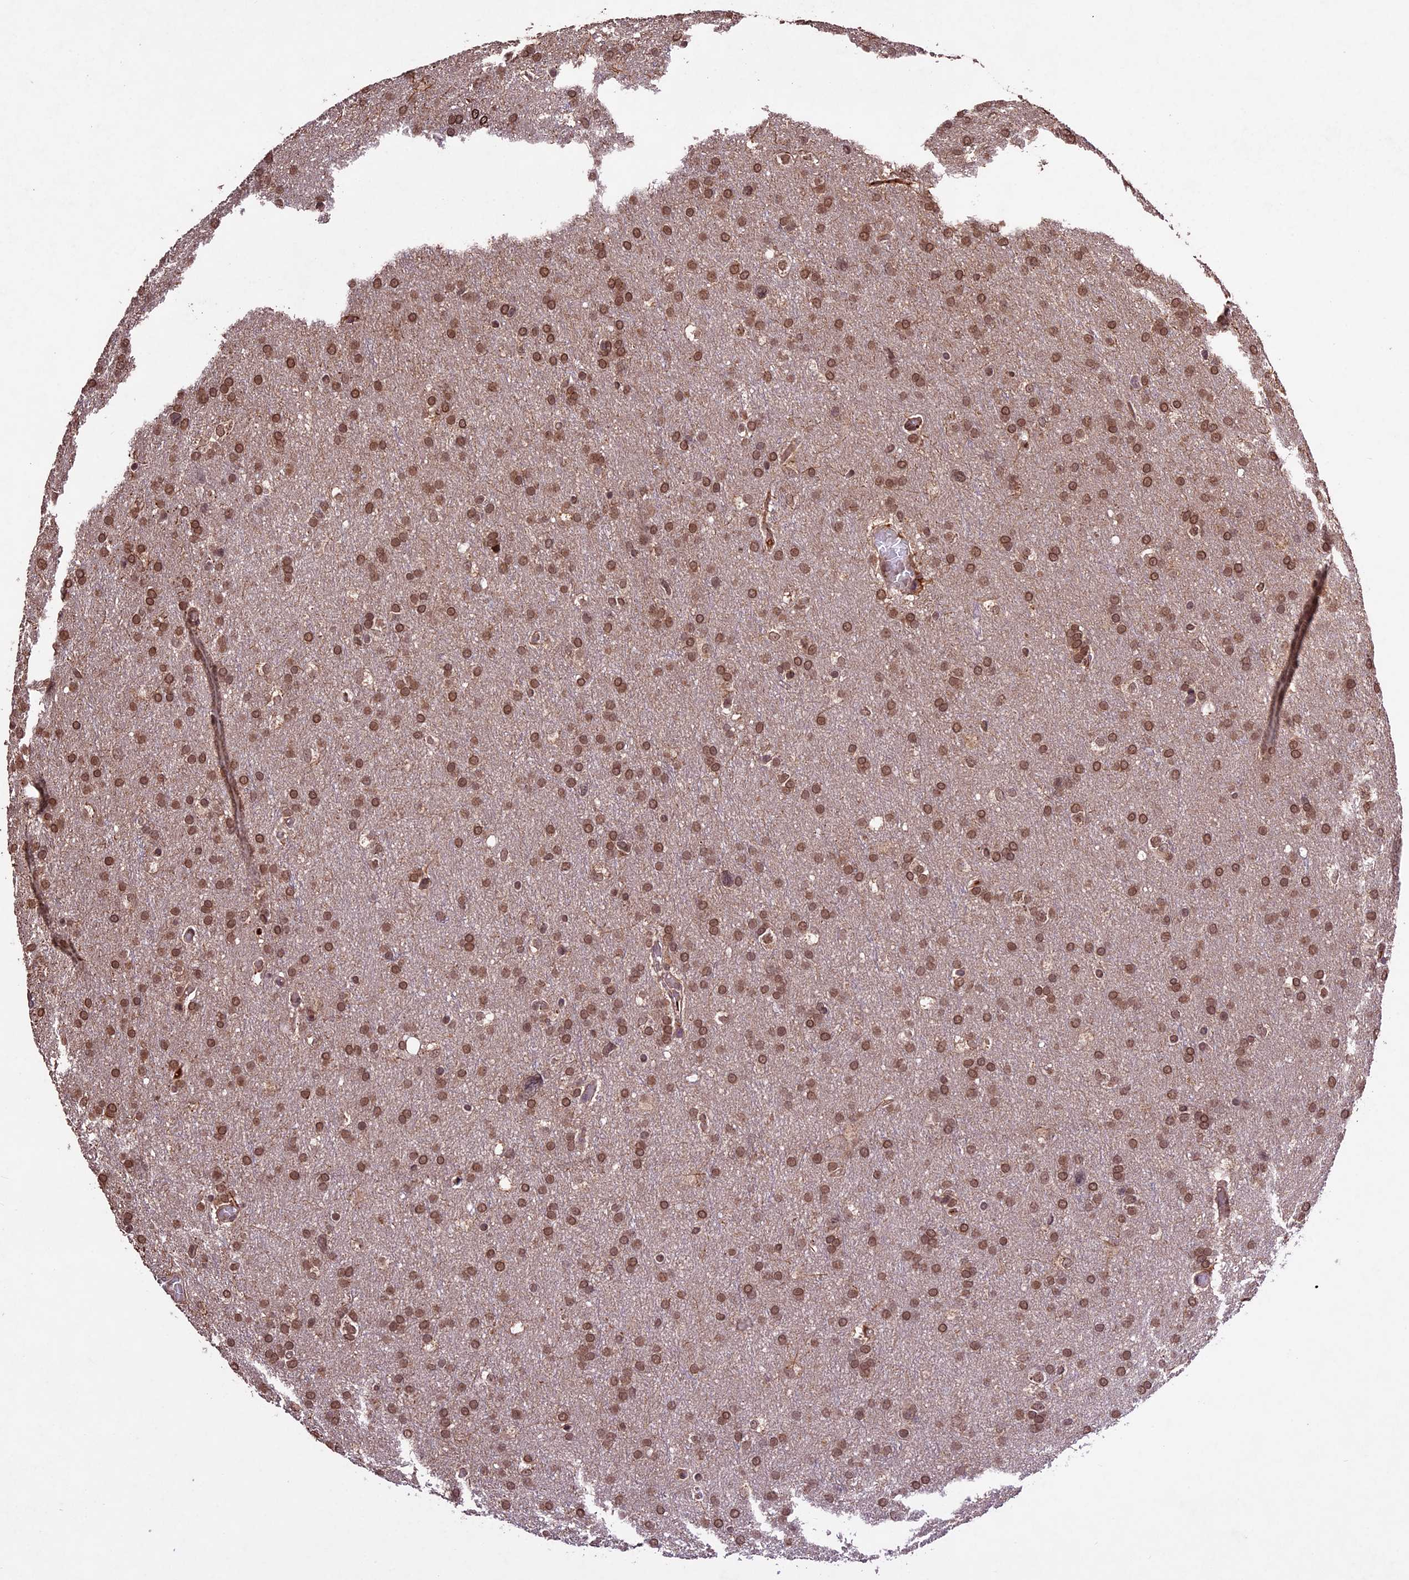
{"staining": {"intensity": "moderate", "quantity": ">75%", "location": "nuclear"}, "tissue": "glioma", "cell_type": "Tumor cells", "image_type": "cancer", "snomed": [{"axis": "morphology", "description": "Glioma, malignant, High grade"}, {"axis": "topography", "description": "Cerebral cortex"}], "caption": "Glioma stained for a protein (brown) exhibits moderate nuclear positive positivity in approximately >75% of tumor cells.", "gene": "CDKN2AIP", "patient": {"sex": "female", "age": 36}}